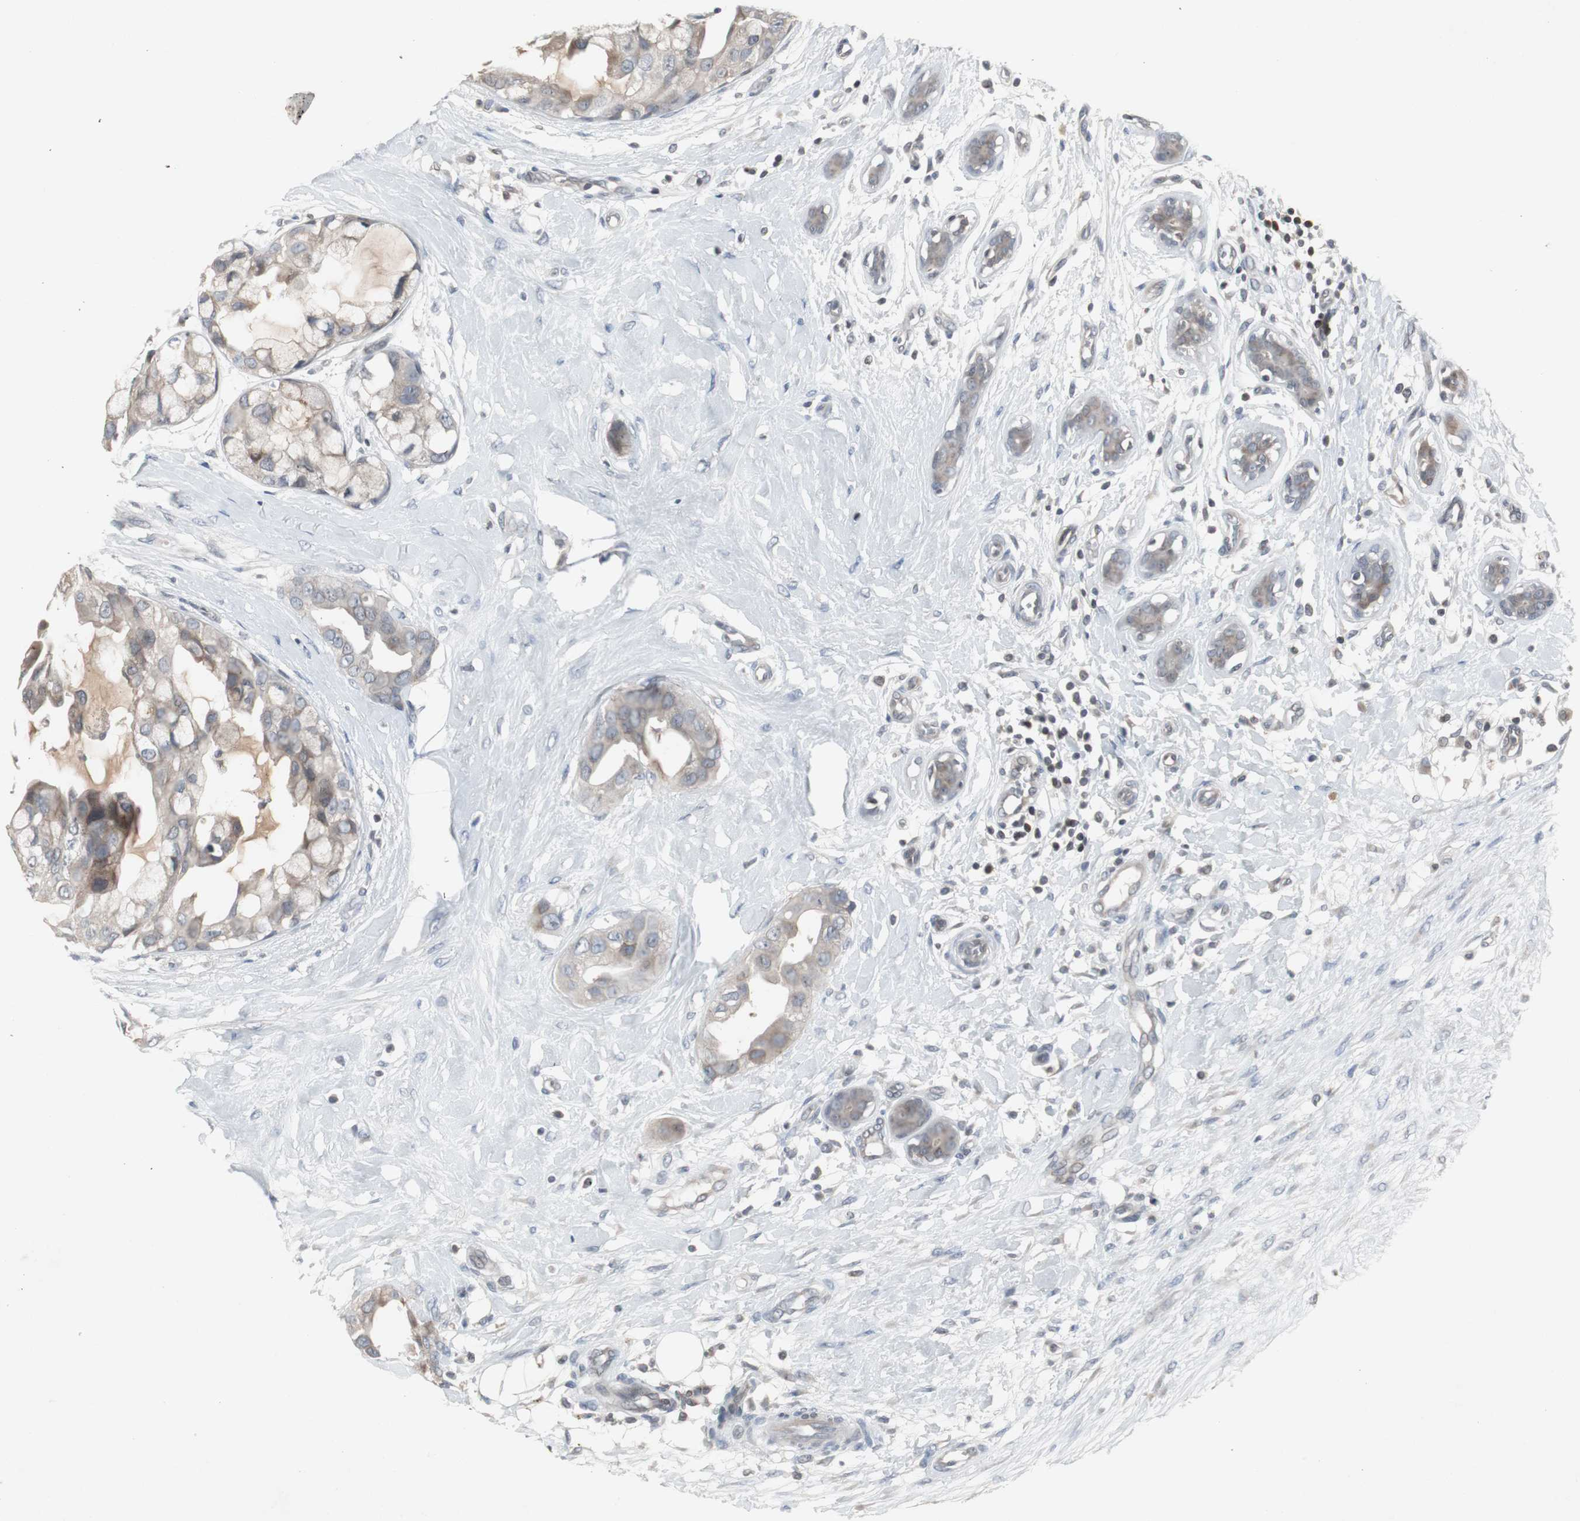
{"staining": {"intensity": "weak", "quantity": "25%-75%", "location": "cytoplasmic/membranous"}, "tissue": "breast cancer", "cell_type": "Tumor cells", "image_type": "cancer", "snomed": [{"axis": "morphology", "description": "Duct carcinoma"}, {"axis": "topography", "description": "Breast"}], "caption": "This micrograph exhibits immunohistochemistry (IHC) staining of human breast cancer, with low weak cytoplasmic/membranous positivity in approximately 25%-75% of tumor cells.", "gene": "ZNF396", "patient": {"sex": "female", "age": 40}}